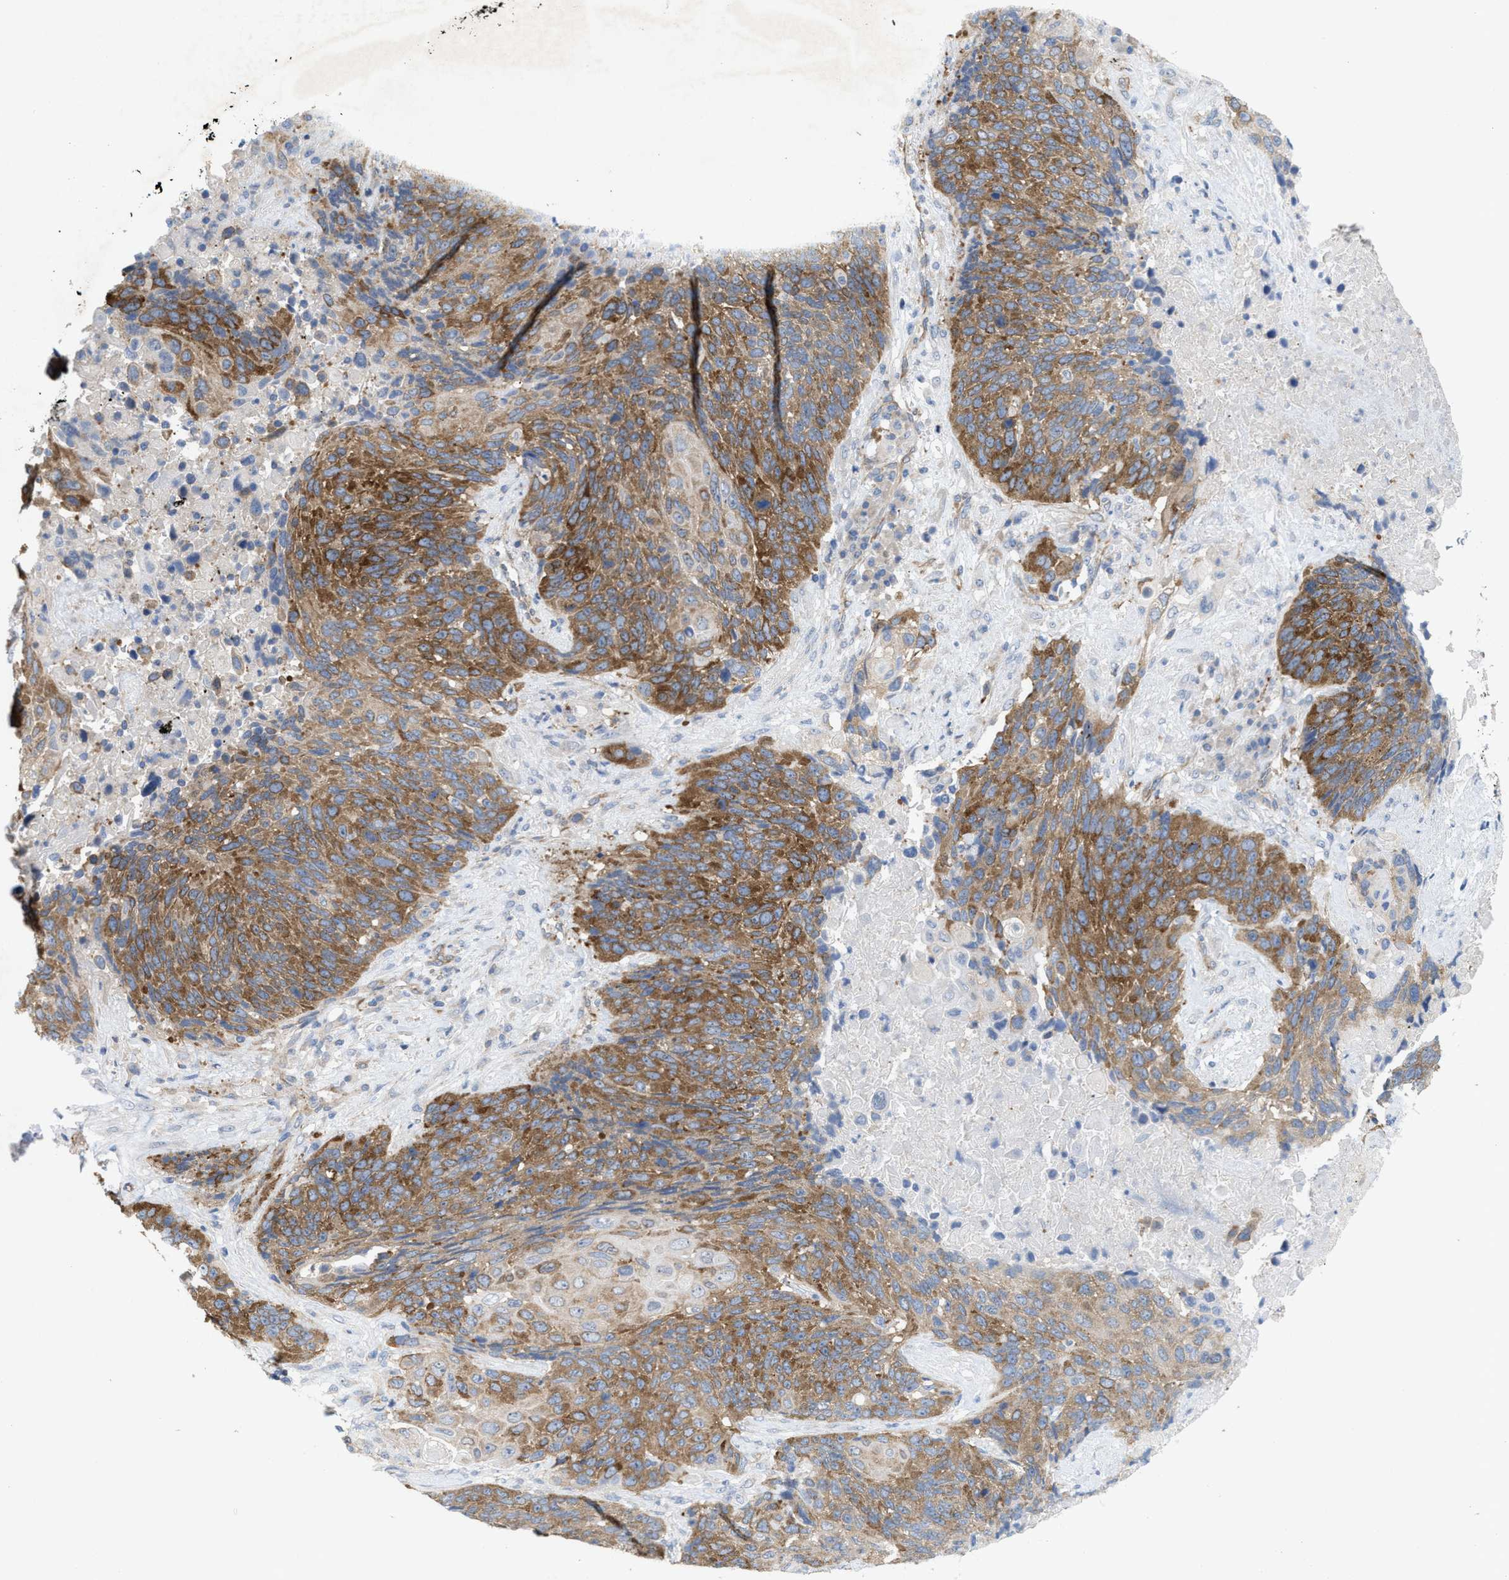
{"staining": {"intensity": "moderate", "quantity": ">75%", "location": "cytoplasmic/membranous"}, "tissue": "lung cancer", "cell_type": "Tumor cells", "image_type": "cancer", "snomed": [{"axis": "morphology", "description": "Squamous cell carcinoma, NOS"}, {"axis": "topography", "description": "Lung"}], "caption": "Immunohistochemical staining of lung cancer reveals medium levels of moderate cytoplasmic/membranous positivity in about >75% of tumor cells.", "gene": "UBAP2", "patient": {"sex": "male", "age": 66}}